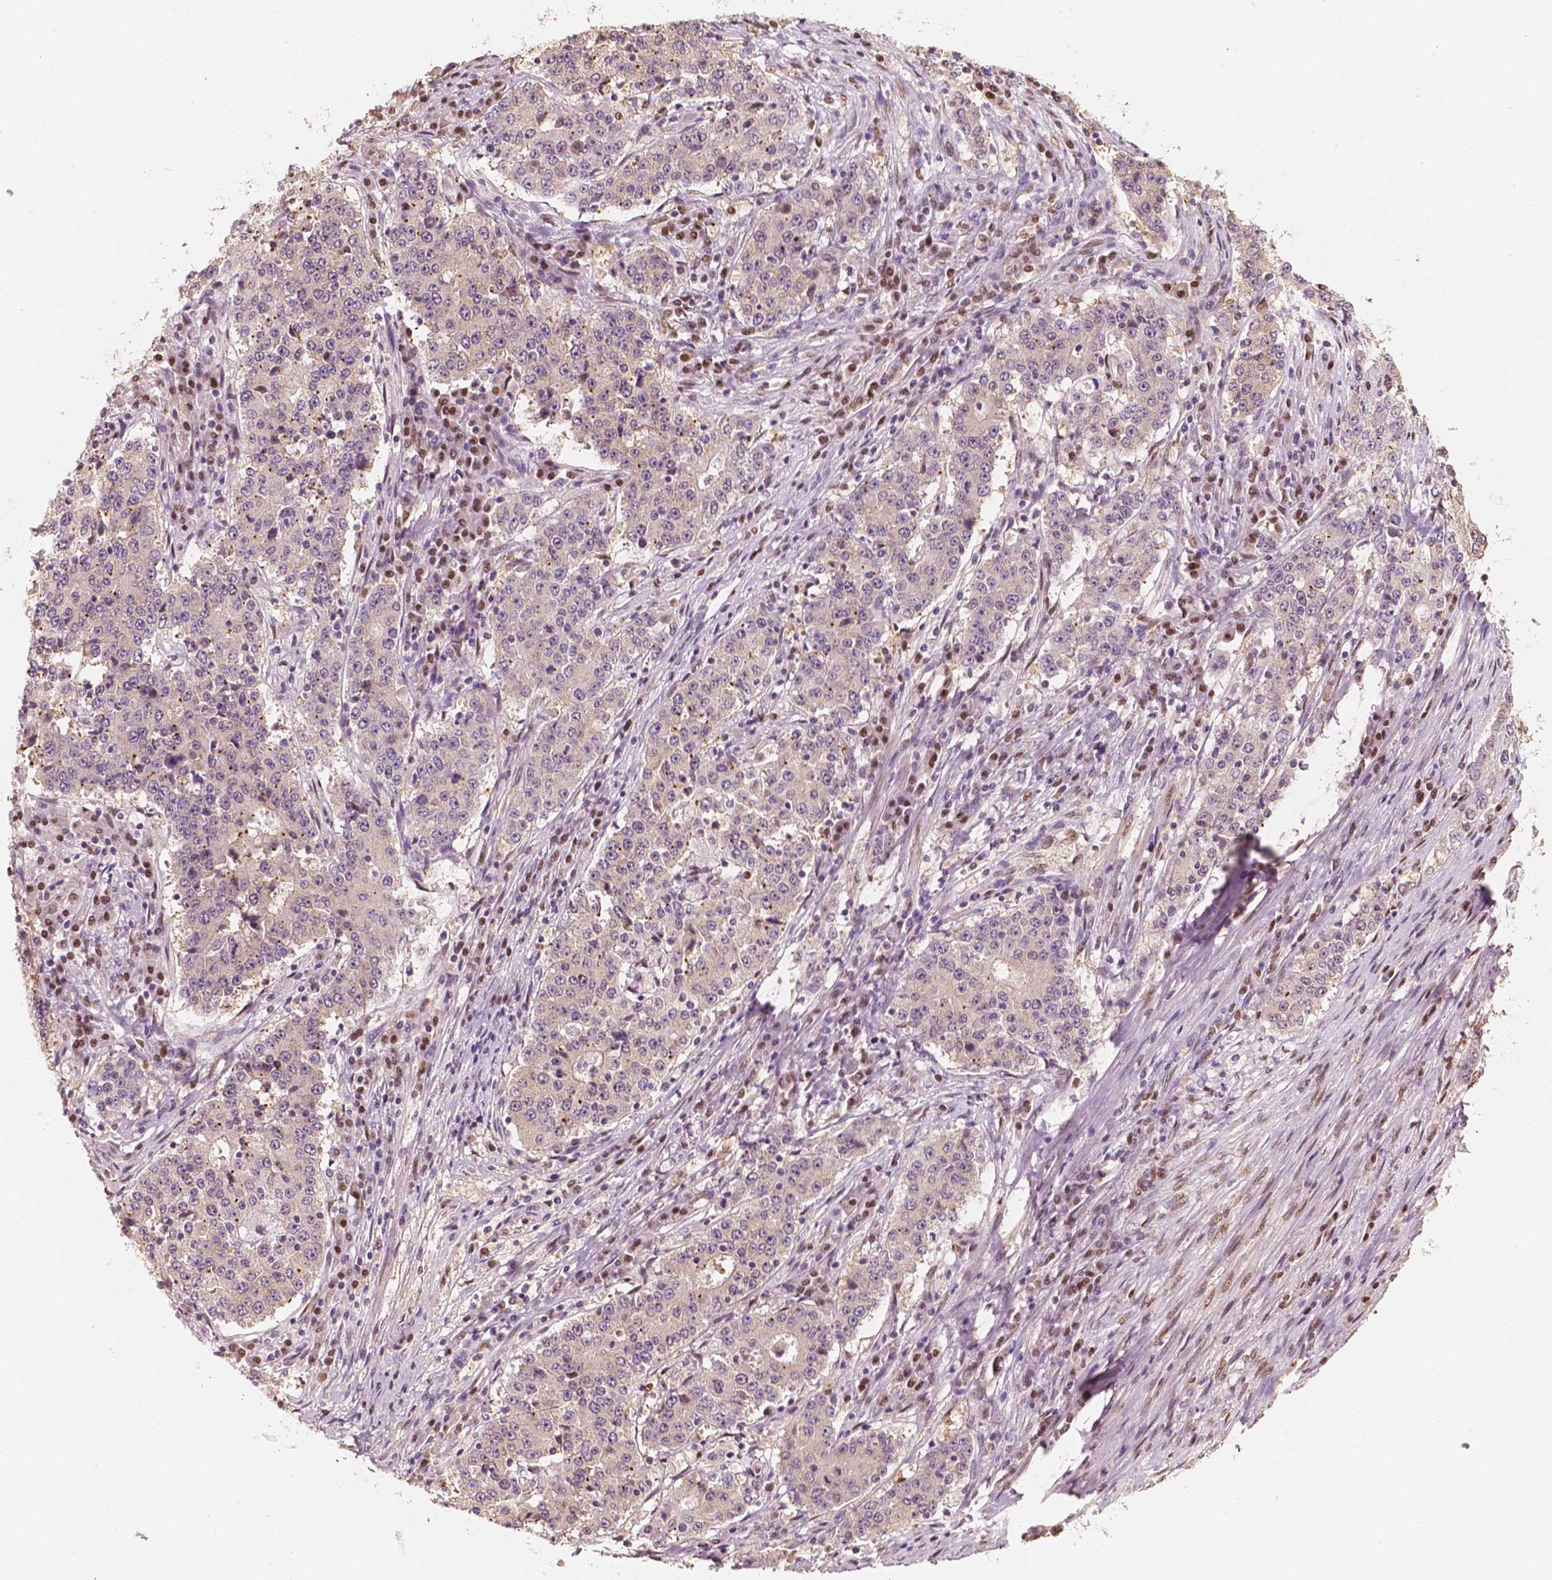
{"staining": {"intensity": "negative", "quantity": "none", "location": "none"}, "tissue": "stomach cancer", "cell_type": "Tumor cells", "image_type": "cancer", "snomed": [{"axis": "morphology", "description": "Adenocarcinoma, NOS"}, {"axis": "topography", "description": "Stomach"}], "caption": "A micrograph of stomach cancer (adenocarcinoma) stained for a protein reveals no brown staining in tumor cells. (Stains: DAB IHC with hematoxylin counter stain, Microscopy: brightfield microscopy at high magnification).", "gene": "TBC1D17", "patient": {"sex": "male", "age": 59}}